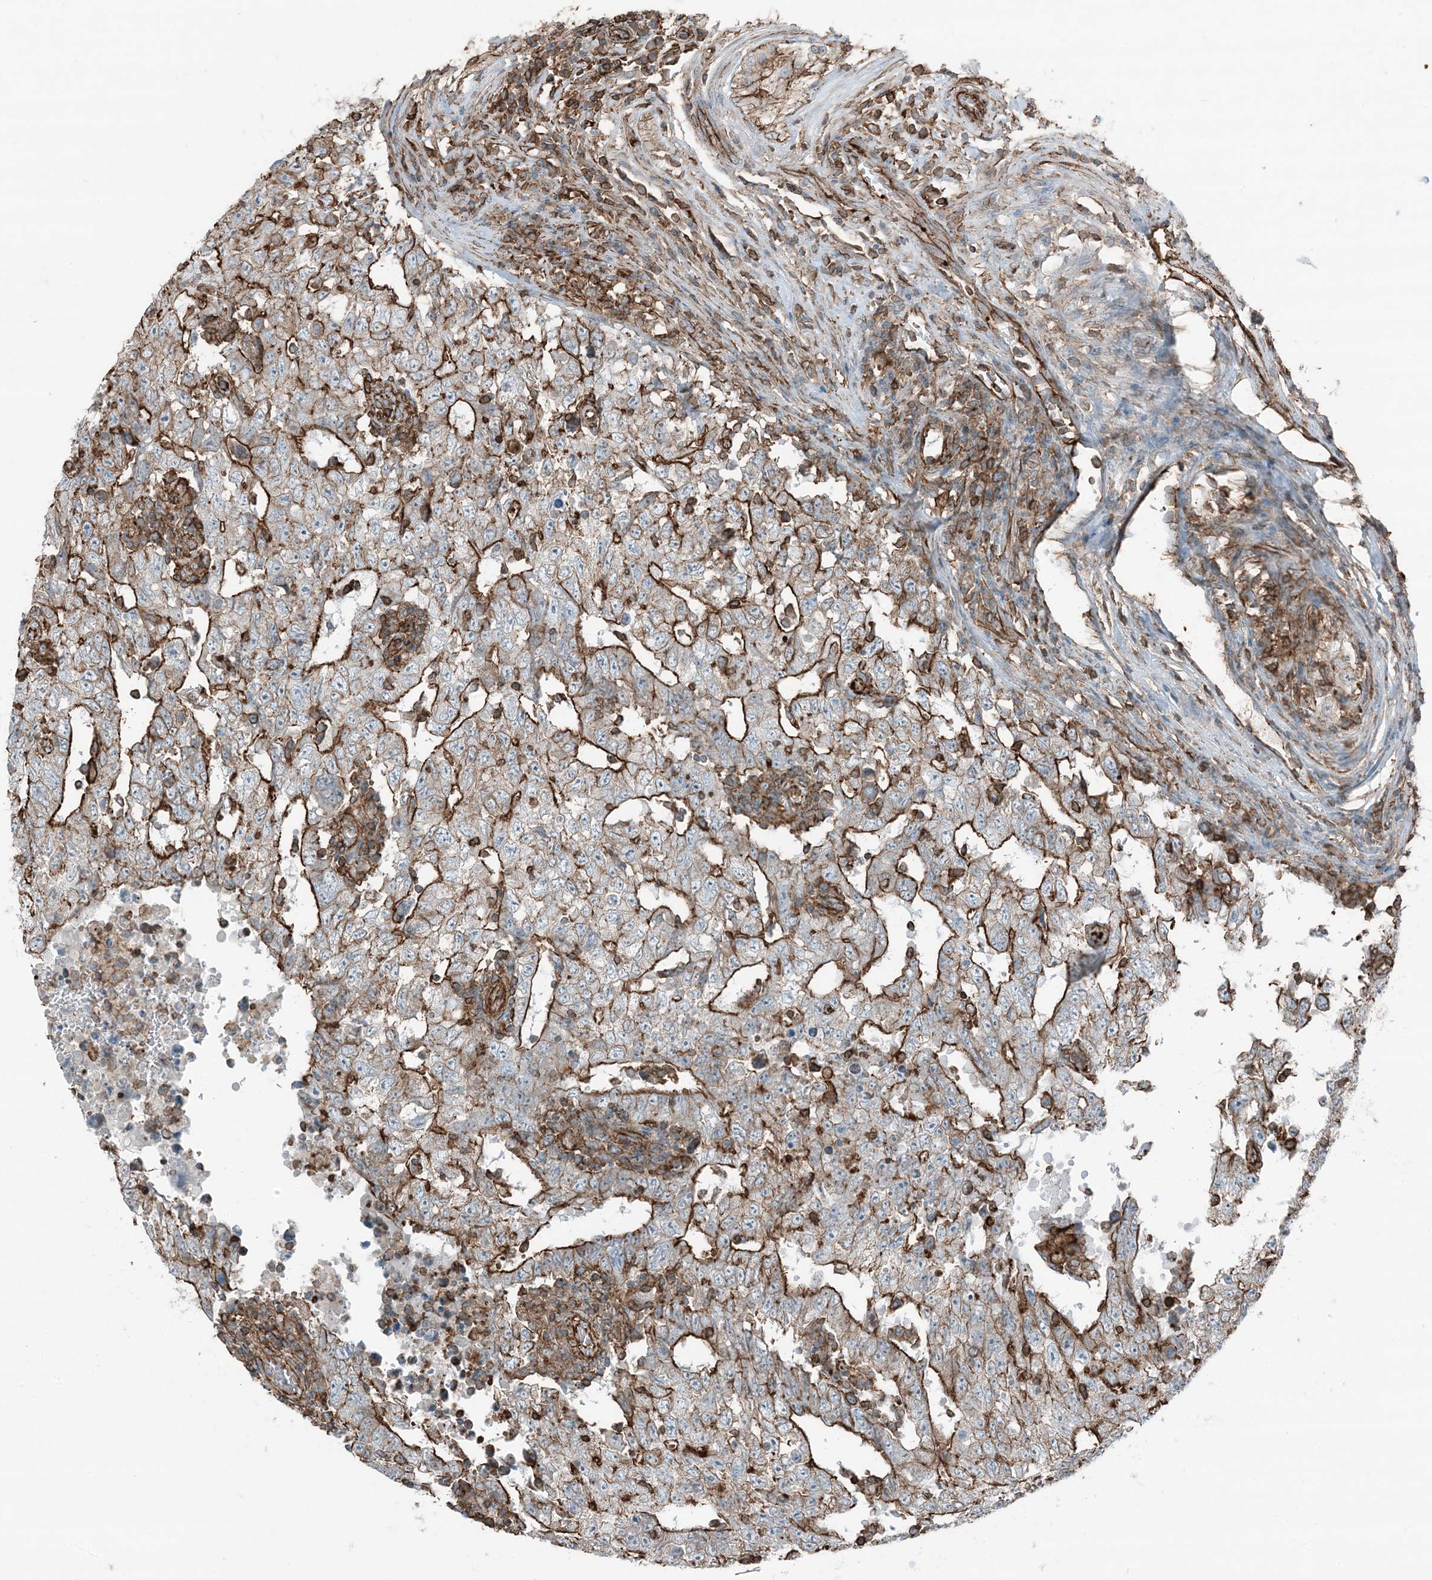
{"staining": {"intensity": "strong", "quantity": "25%-75%", "location": "cytoplasmic/membranous"}, "tissue": "testis cancer", "cell_type": "Tumor cells", "image_type": "cancer", "snomed": [{"axis": "morphology", "description": "Carcinoma, Embryonal, NOS"}, {"axis": "topography", "description": "Testis"}], "caption": "Brown immunohistochemical staining in human testis embryonal carcinoma exhibits strong cytoplasmic/membranous positivity in approximately 25%-75% of tumor cells.", "gene": "APOBEC3C", "patient": {"sex": "male", "age": 26}}